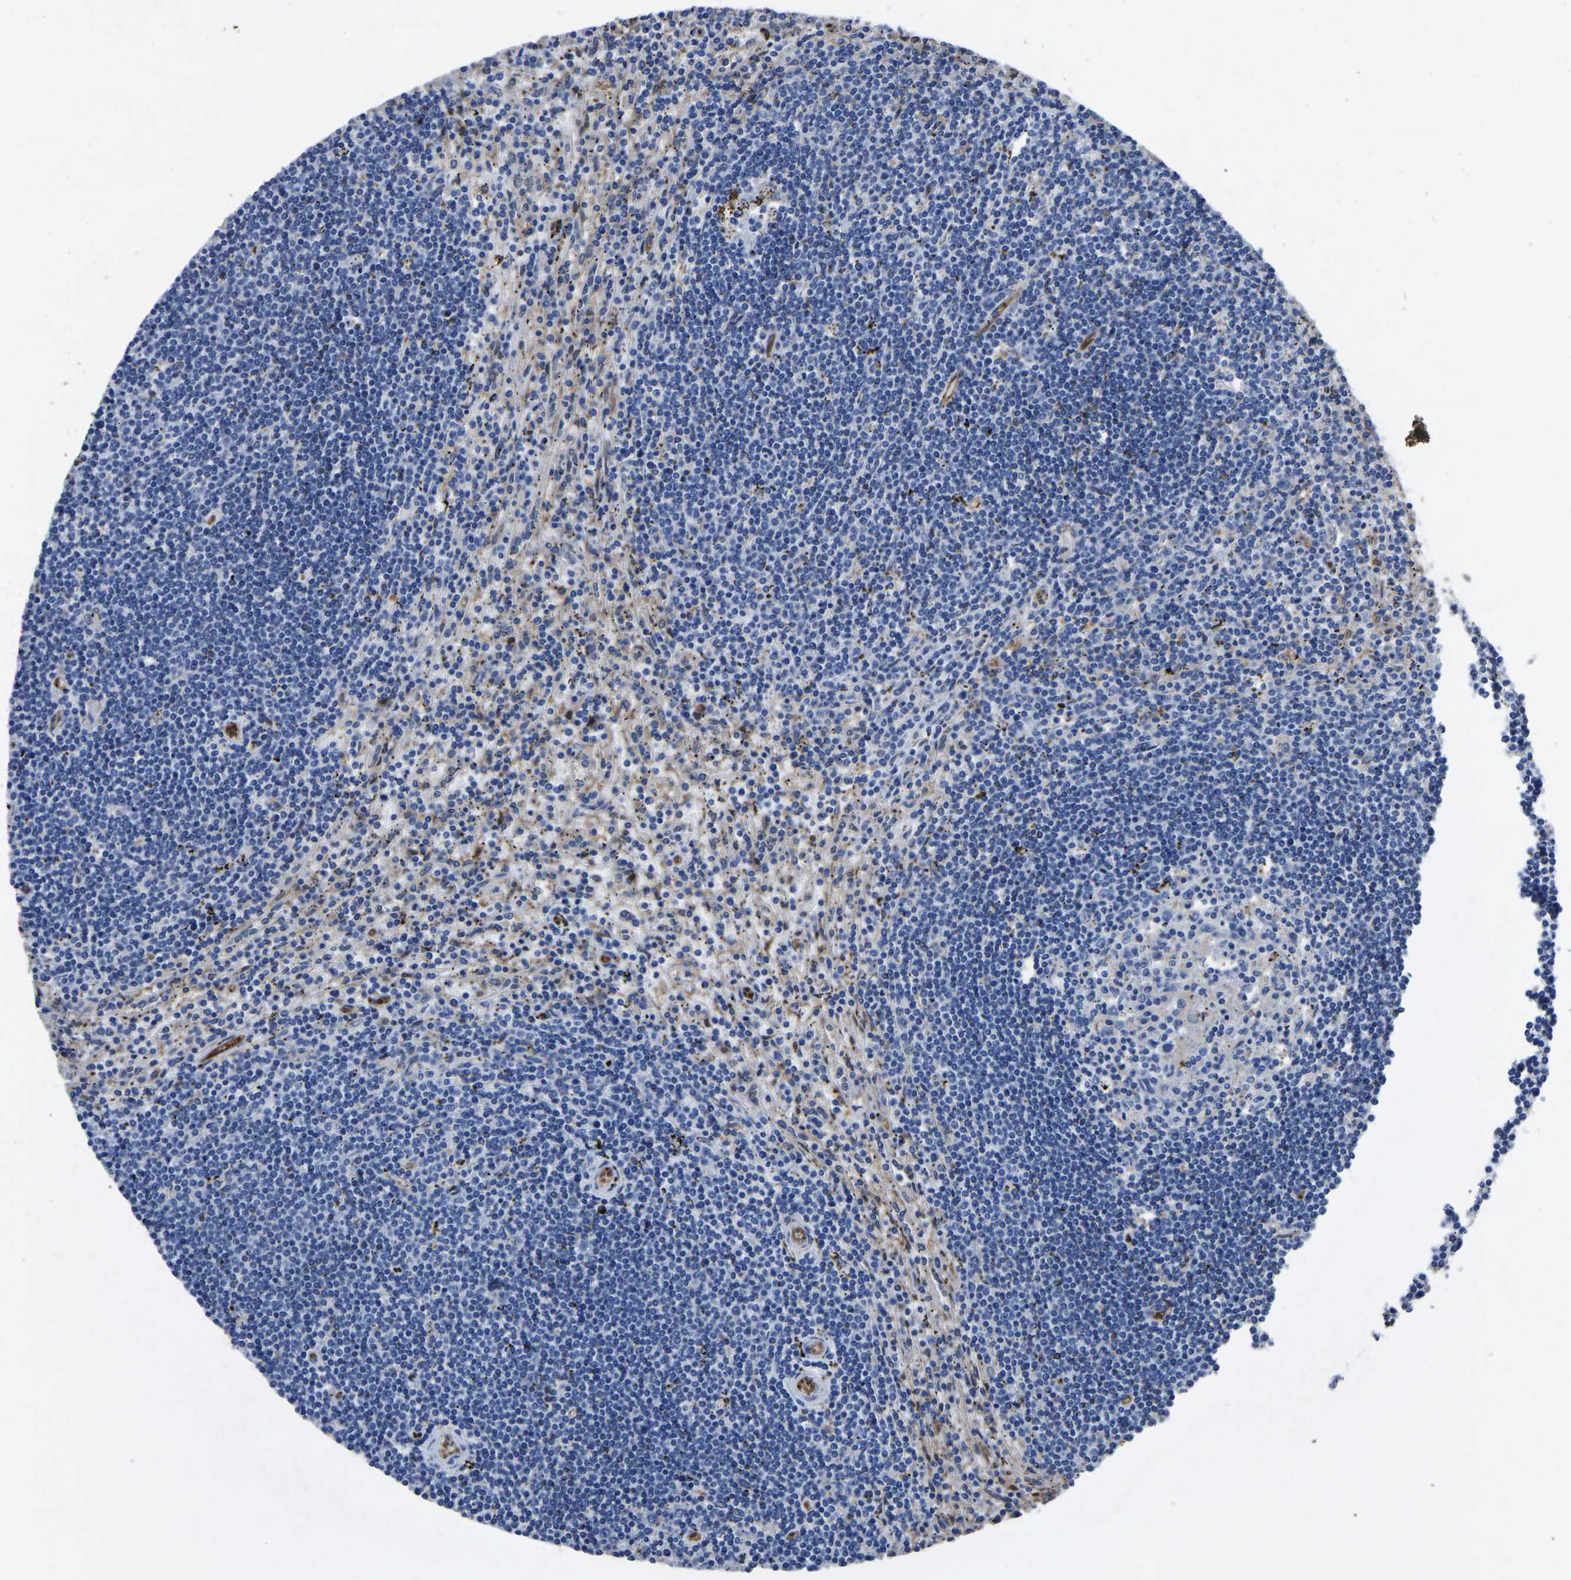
{"staining": {"intensity": "negative", "quantity": "none", "location": "none"}, "tissue": "lymphoma", "cell_type": "Tumor cells", "image_type": "cancer", "snomed": [{"axis": "morphology", "description": "Malignant lymphoma, non-Hodgkin's type, Low grade"}, {"axis": "topography", "description": "Spleen"}], "caption": "DAB immunohistochemical staining of human lymphoma shows no significant staining in tumor cells.", "gene": "ATG2B", "patient": {"sex": "male", "age": 76}}